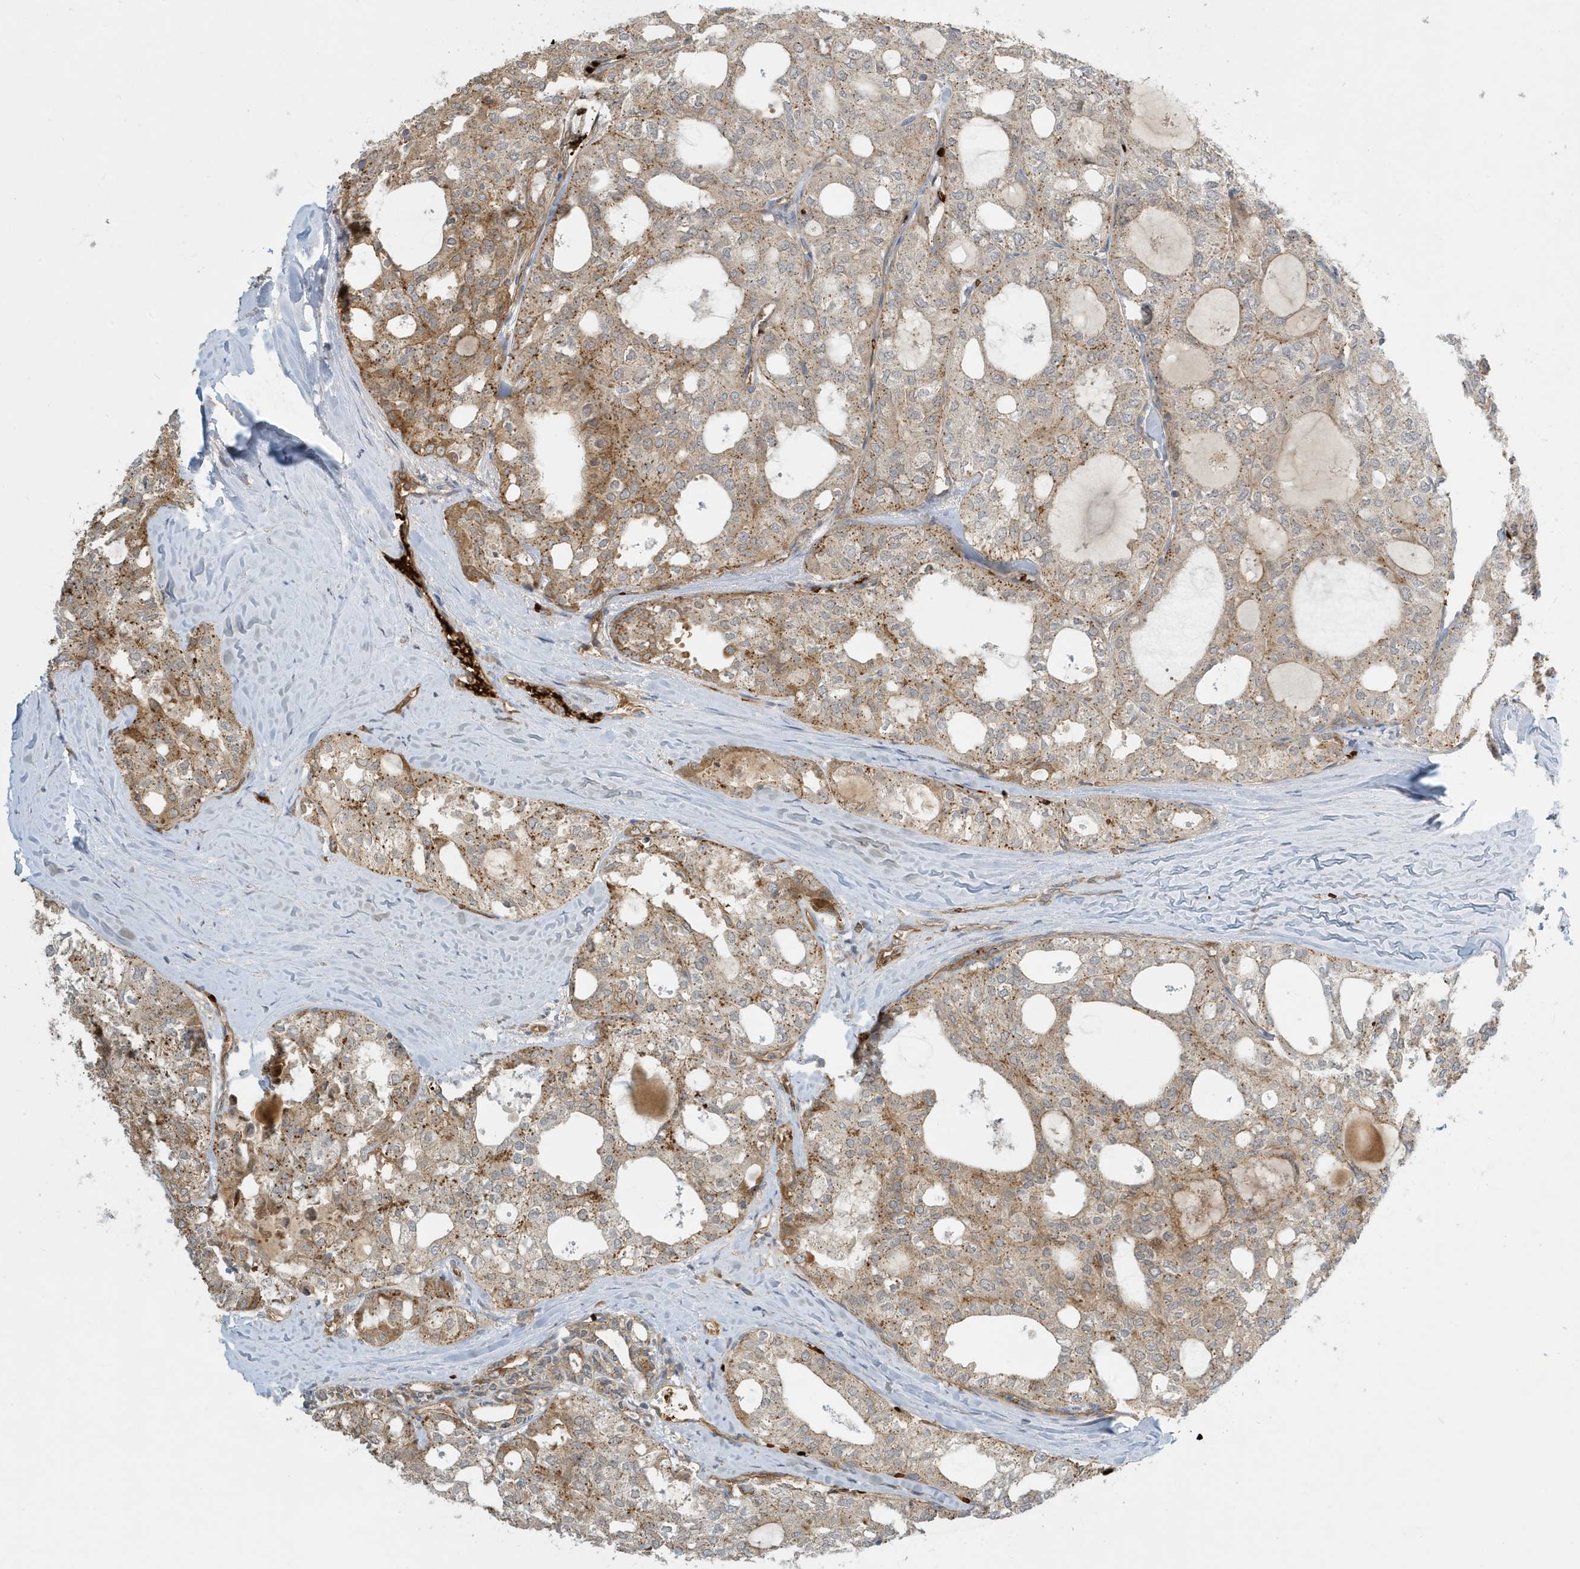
{"staining": {"intensity": "moderate", "quantity": "25%-75%", "location": "cytoplasmic/membranous"}, "tissue": "thyroid cancer", "cell_type": "Tumor cells", "image_type": "cancer", "snomed": [{"axis": "morphology", "description": "Follicular adenoma carcinoma, NOS"}, {"axis": "topography", "description": "Thyroid gland"}], "caption": "About 25%-75% of tumor cells in thyroid cancer (follicular adenoma carcinoma) display moderate cytoplasmic/membranous protein expression as visualized by brown immunohistochemical staining.", "gene": "FYCO1", "patient": {"sex": "male", "age": 75}}